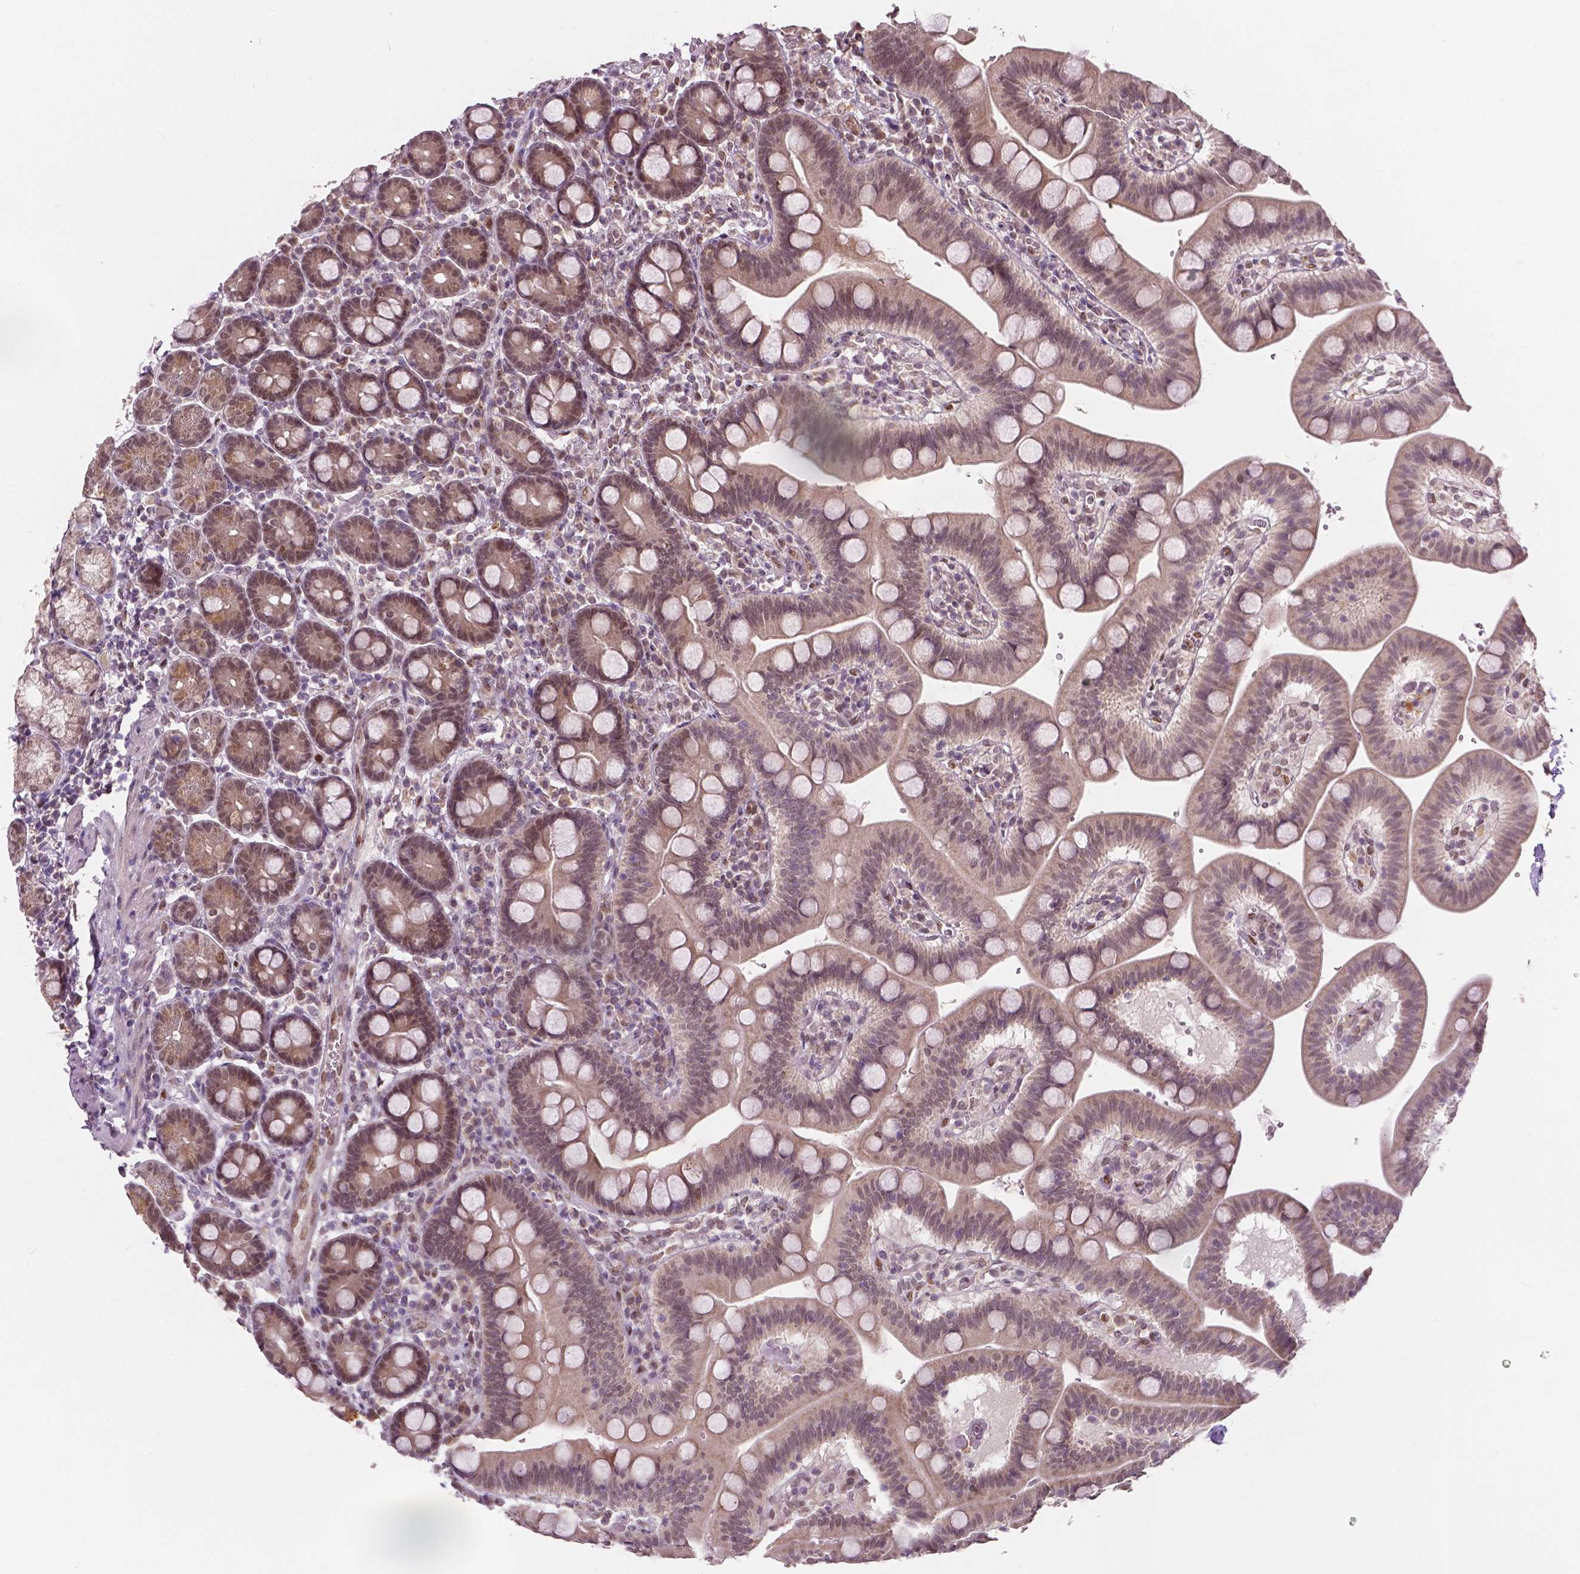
{"staining": {"intensity": "negative", "quantity": "none", "location": "none"}, "tissue": "duodenum", "cell_type": "Glandular cells", "image_type": "normal", "snomed": [{"axis": "morphology", "description": "Normal tissue, NOS"}, {"axis": "topography", "description": "Pancreas"}, {"axis": "topography", "description": "Duodenum"}], "caption": "A high-resolution micrograph shows immunohistochemistry (IHC) staining of unremarkable duodenum, which shows no significant expression in glandular cells.", "gene": "HMBOX1", "patient": {"sex": "male", "age": 59}}